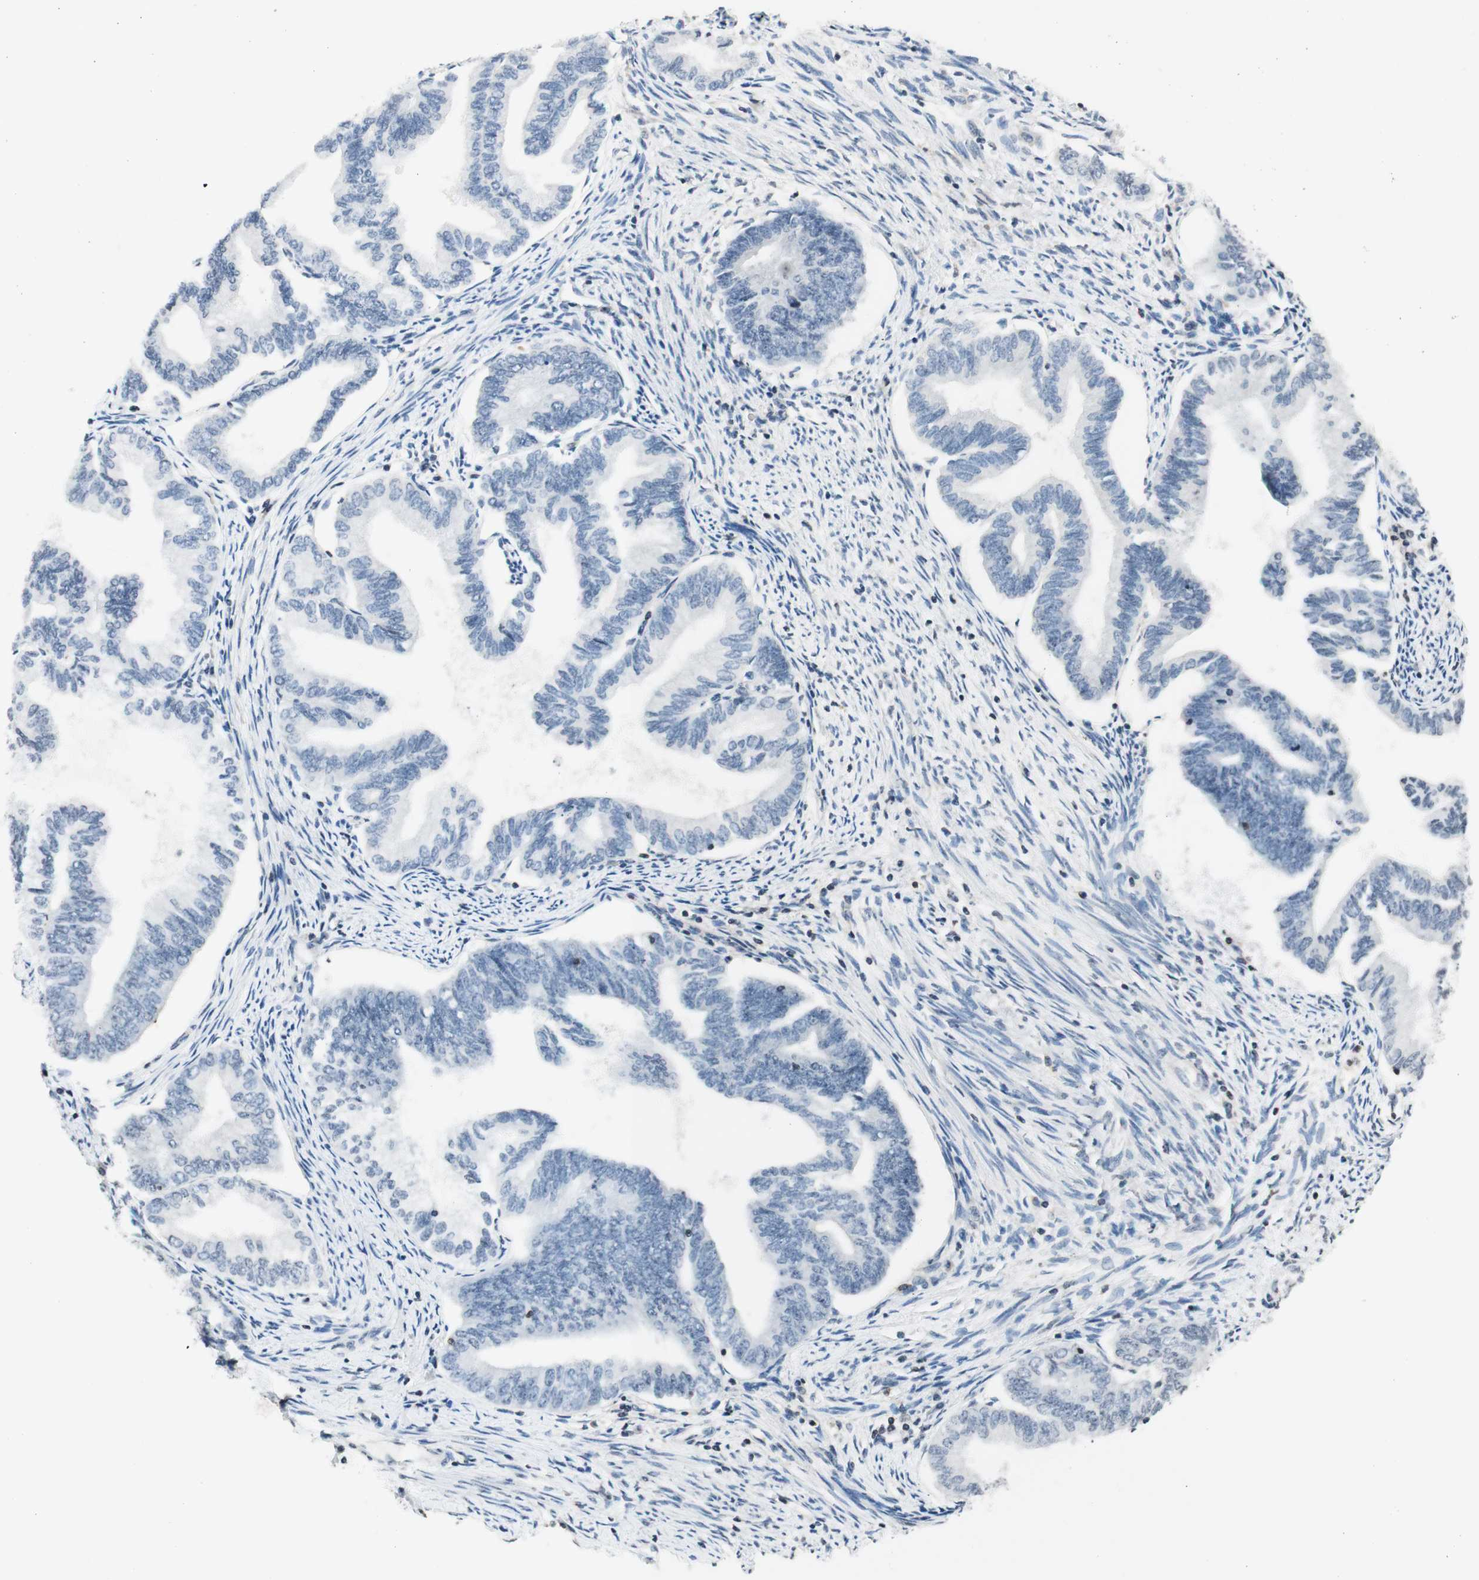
{"staining": {"intensity": "negative", "quantity": "none", "location": "none"}, "tissue": "endometrial cancer", "cell_type": "Tumor cells", "image_type": "cancer", "snomed": [{"axis": "morphology", "description": "Adenocarcinoma, NOS"}, {"axis": "topography", "description": "Endometrium"}], "caption": "This is an immunohistochemistry (IHC) photomicrograph of endometrial cancer (adenocarcinoma). There is no staining in tumor cells.", "gene": "WIPF1", "patient": {"sex": "female", "age": 86}}